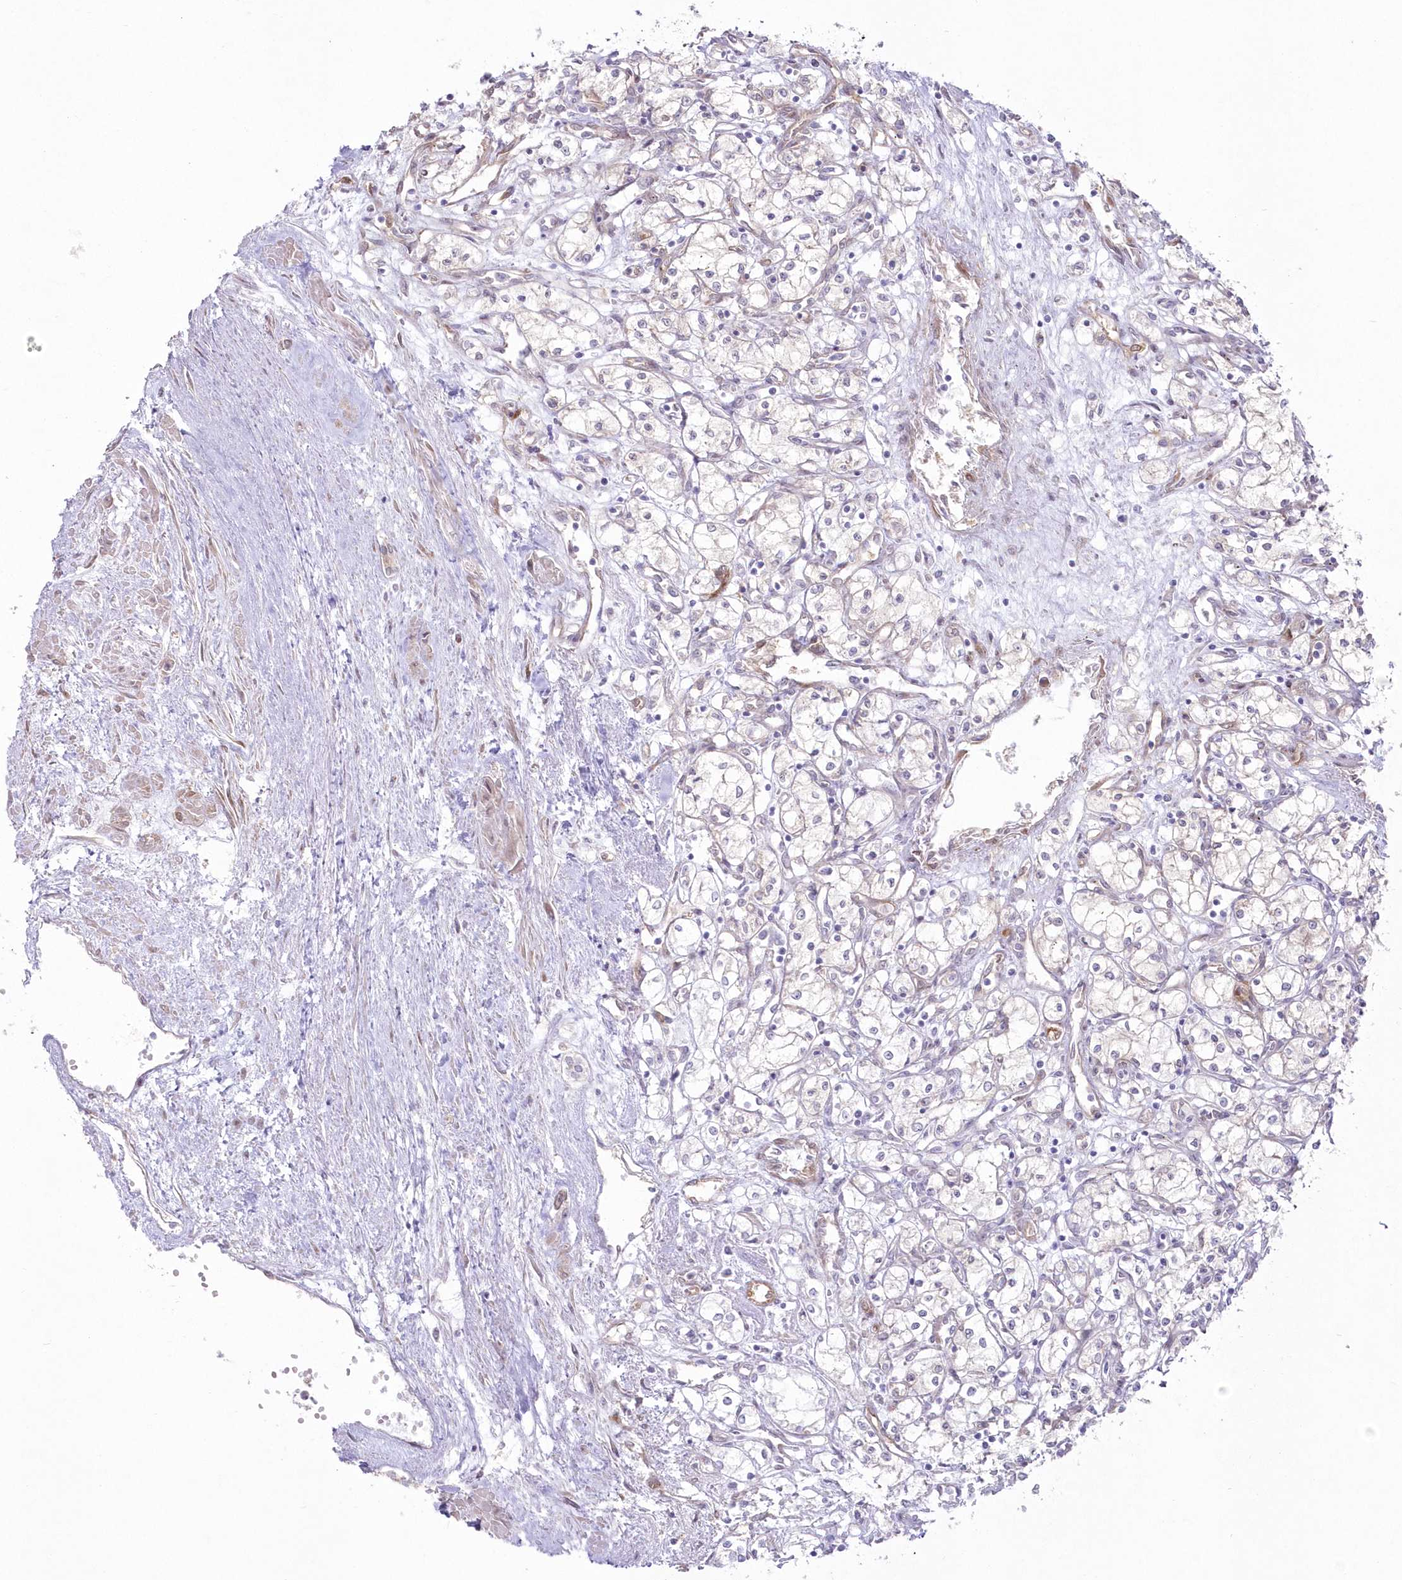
{"staining": {"intensity": "negative", "quantity": "none", "location": "none"}, "tissue": "renal cancer", "cell_type": "Tumor cells", "image_type": "cancer", "snomed": [{"axis": "morphology", "description": "Adenocarcinoma, NOS"}, {"axis": "topography", "description": "Kidney"}], "caption": "IHC image of renal cancer (adenocarcinoma) stained for a protein (brown), which exhibits no positivity in tumor cells.", "gene": "SH3PXD2B", "patient": {"sex": "male", "age": 59}}